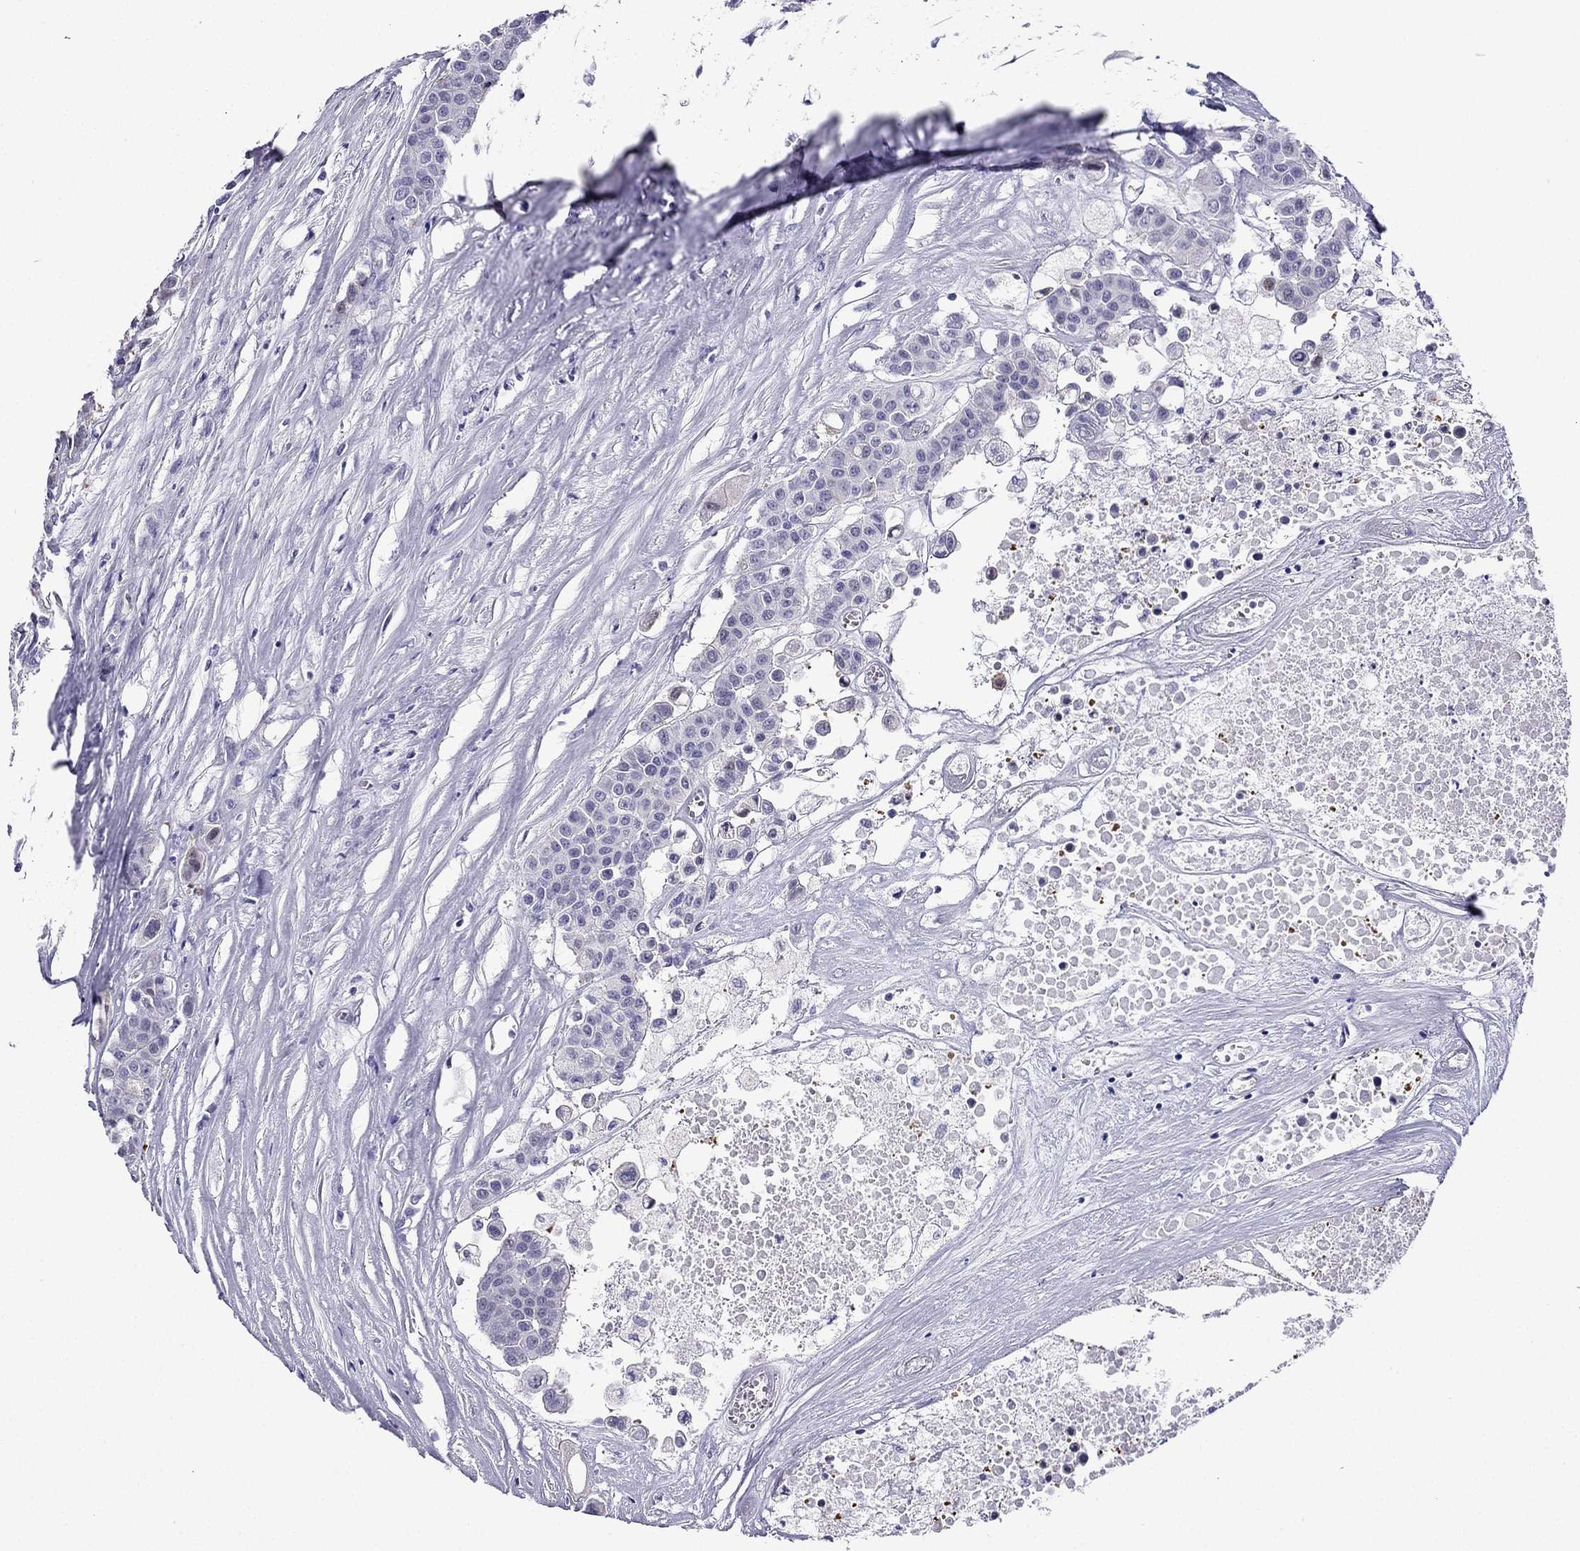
{"staining": {"intensity": "negative", "quantity": "none", "location": "none"}, "tissue": "carcinoid", "cell_type": "Tumor cells", "image_type": "cancer", "snomed": [{"axis": "morphology", "description": "Carcinoid, malignant, NOS"}, {"axis": "topography", "description": "Colon"}], "caption": "Carcinoid stained for a protein using IHC shows no staining tumor cells.", "gene": "KCNJ10", "patient": {"sex": "male", "age": 81}}